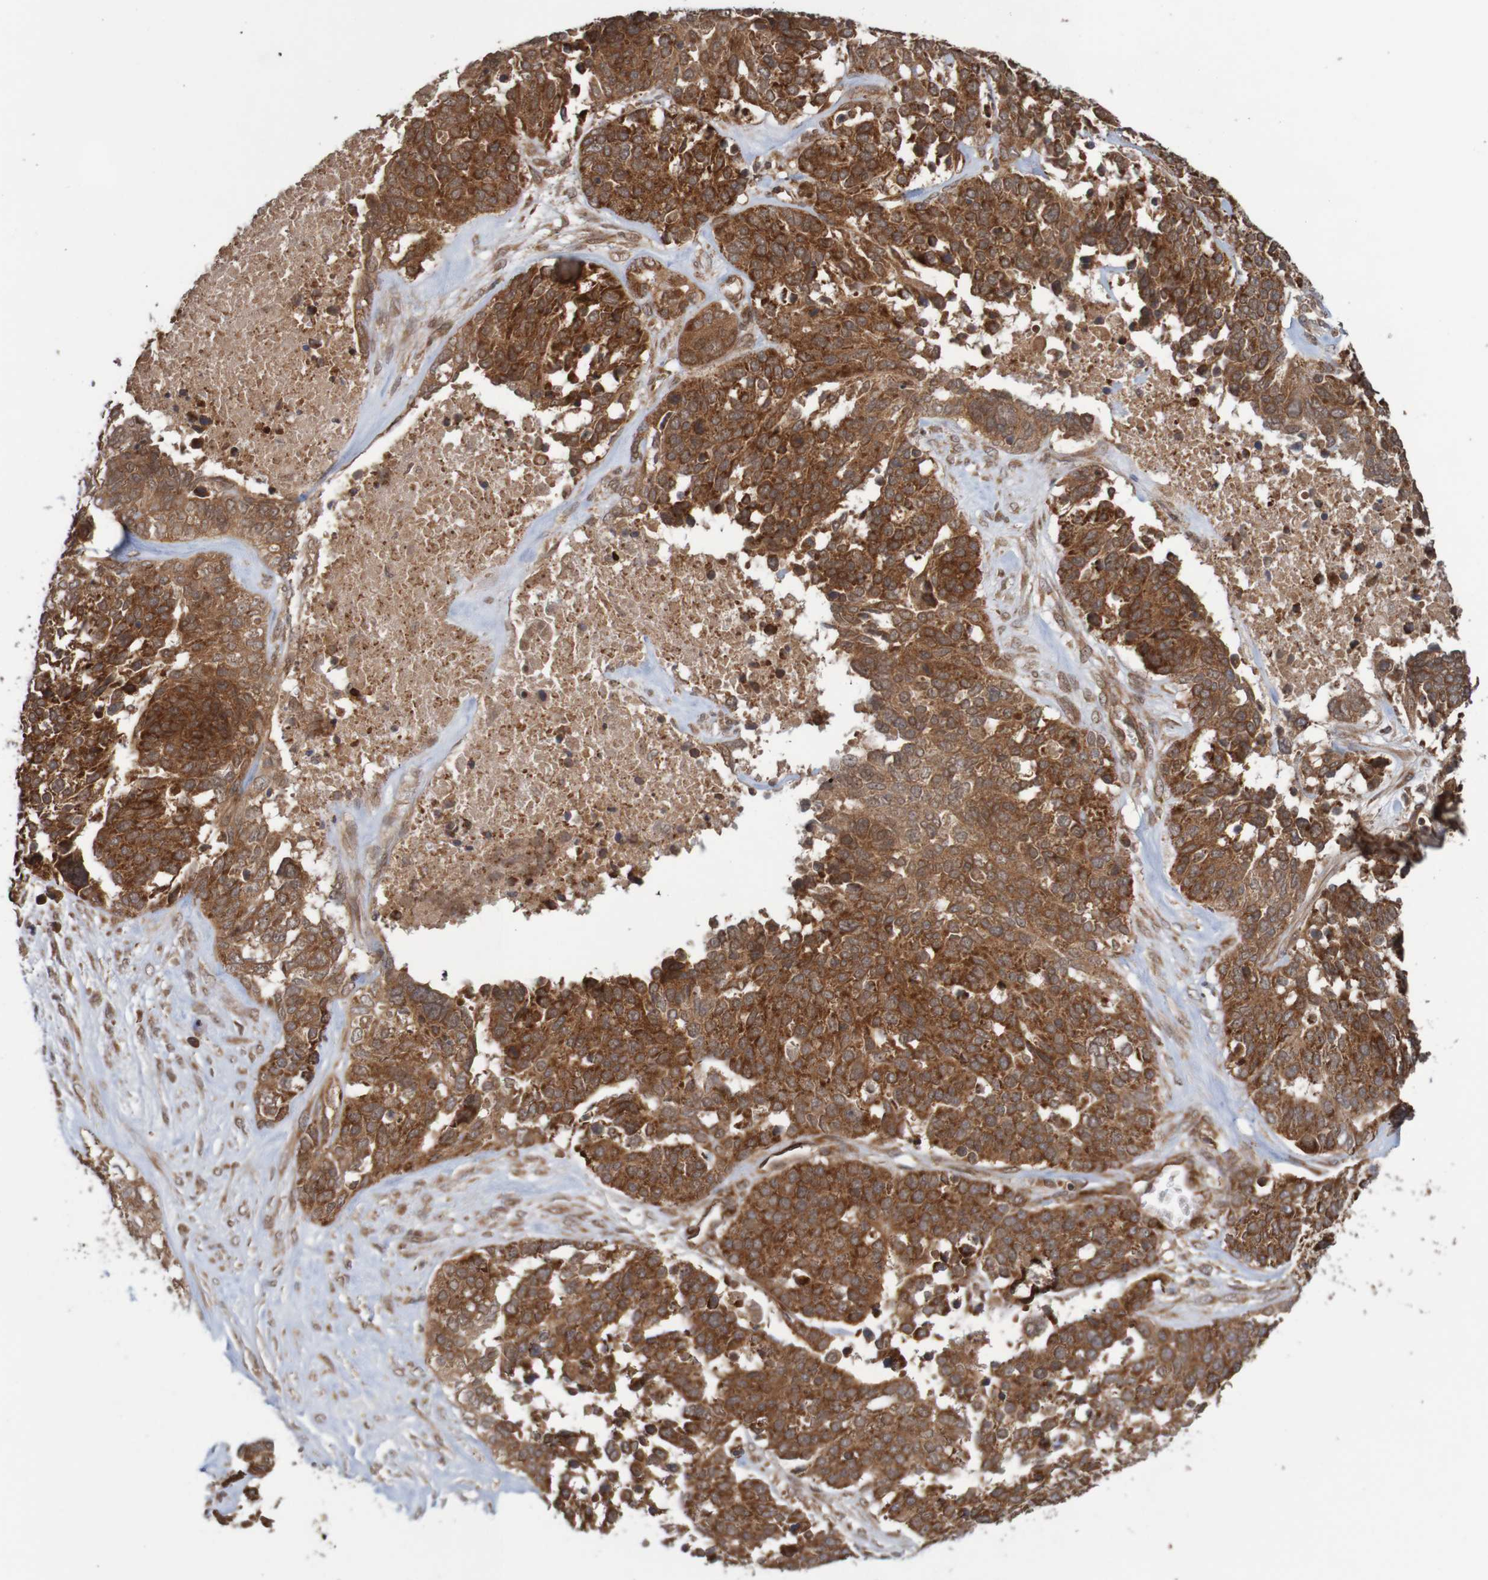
{"staining": {"intensity": "strong", "quantity": ">75%", "location": "cytoplasmic/membranous"}, "tissue": "ovarian cancer", "cell_type": "Tumor cells", "image_type": "cancer", "snomed": [{"axis": "morphology", "description": "Cystadenocarcinoma, serous, NOS"}, {"axis": "topography", "description": "Ovary"}], "caption": "Approximately >75% of tumor cells in human ovarian cancer exhibit strong cytoplasmic/membranous protein expression as visualized by brown immunohistochemical staining.", "gene": "MRPL52", "patient": {"sex": "female", "age": 44}}